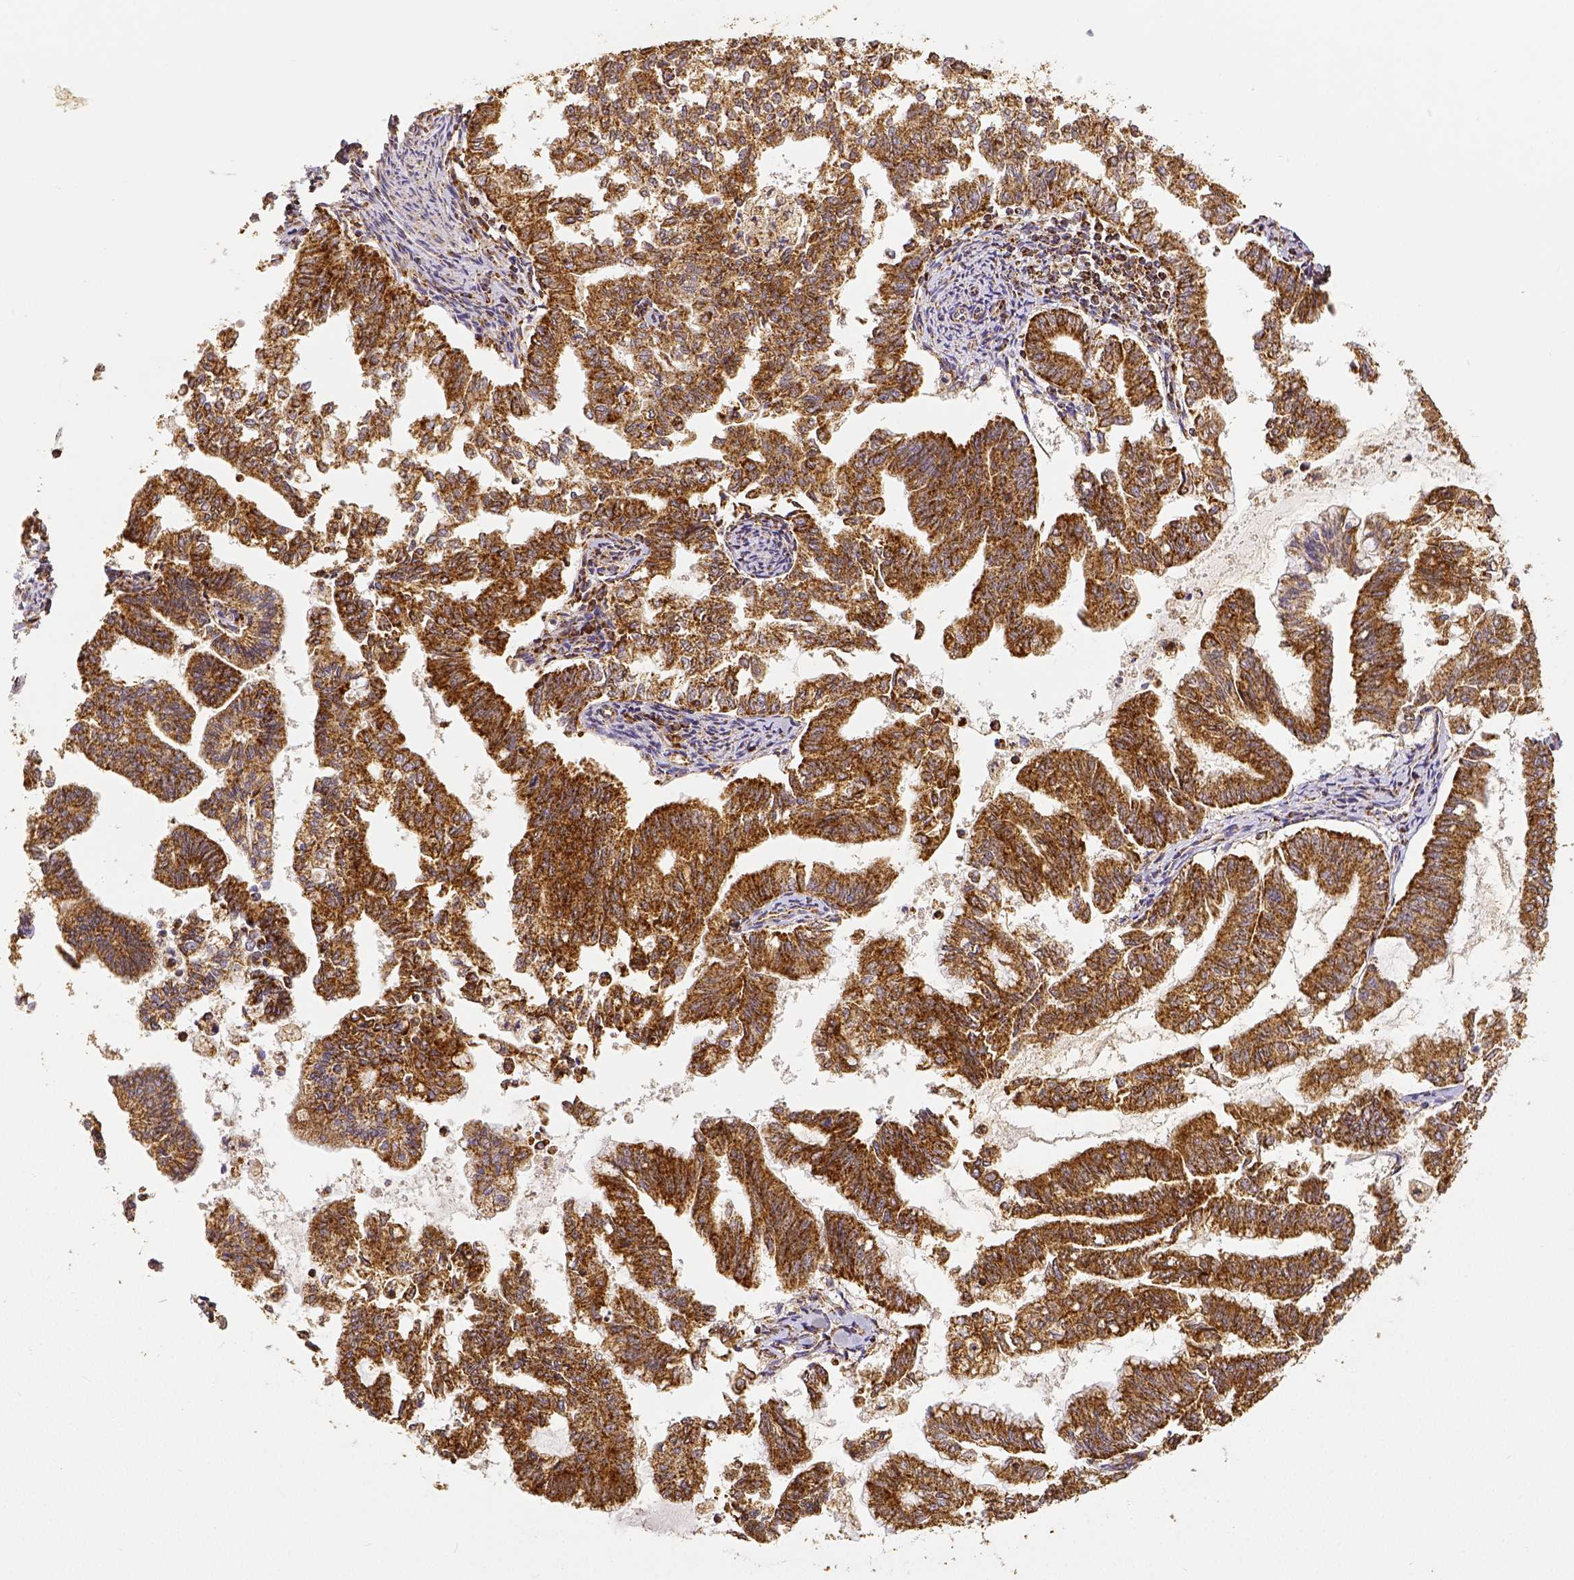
{"staining": {"intensity": "moderate", "quantity": ">75%", "location": "cytoplasmic/membranous"}, "tissue": "endometrial cancer", "cell_type": "Tumor cells", "image_type": "cancer", "snomed": [{"axis": "morphology", "description": "Adenocarcinoma, NOS"}, {"axis": "topography", "description": "Endometrium"}], "caption": "Endometrial adenocarcinoma stained for a protein (brown) reveals moderate cytoplasmic/membranous positive positivity in about >75% of tumor cells.", "gene": "SDHB", "patient": {"sex": "female", "age": 79}}